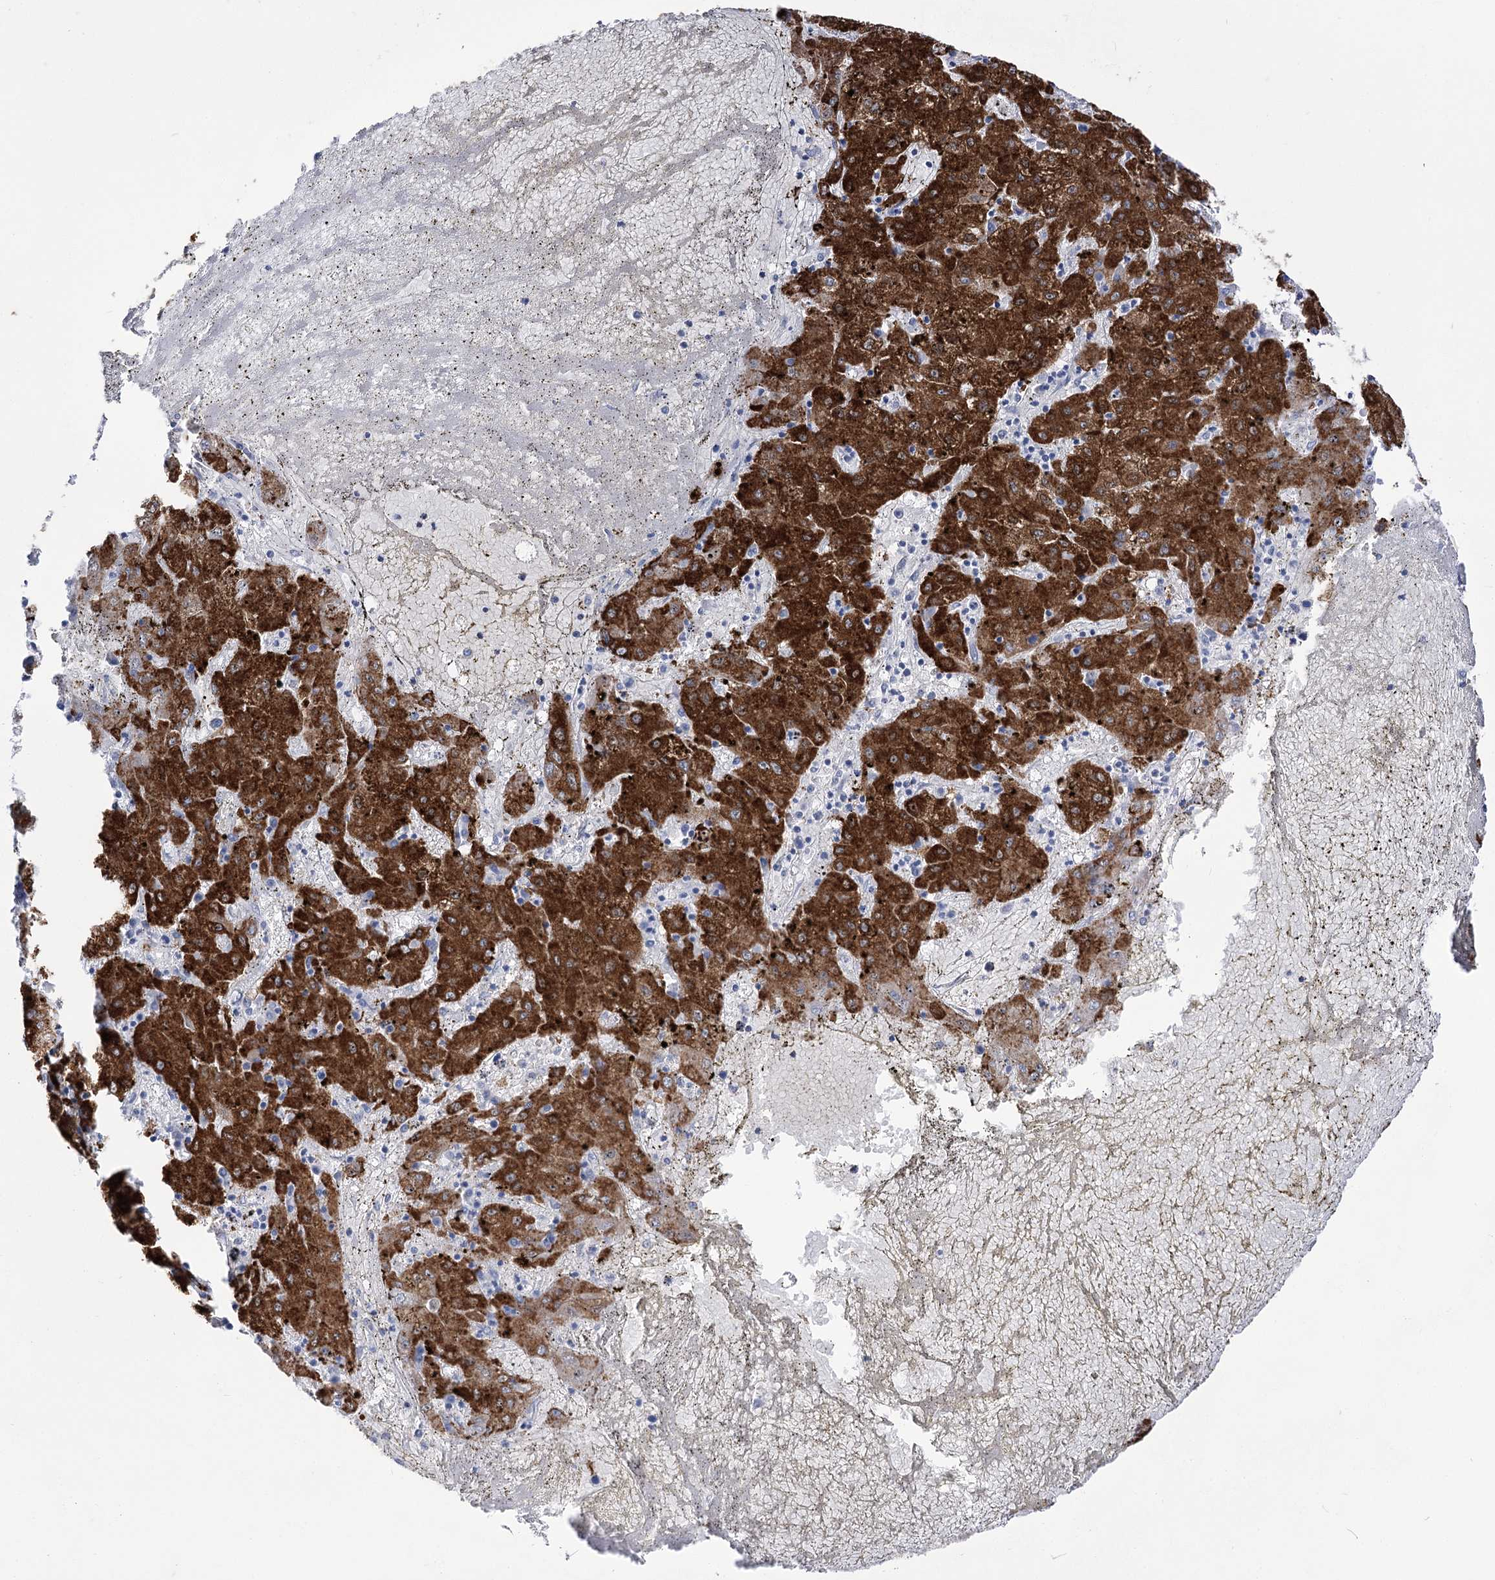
{"staining": {"intensity": "strong", "quantity": ">75%", "location": "cytoplasmic/membranous"}, "tissue": "liver cancer", "cell_type": "Tumor cells", "image_type": "cancer", "snomed": [{"axis": "morphology", "description": "Carcinoma, Hepatocellular, NOS"}, {"axis": "topography", "description": "Liver"}], "caption": "Human liver cancer (hepatocellular carcinoma) stained for a protein (brown) demonstrates strong cytoplasmic/membranous positive positivity in approximately >75% of tumor cells.", "gene": "NRAP", "patient": {"sex": "male", "age": 72}}